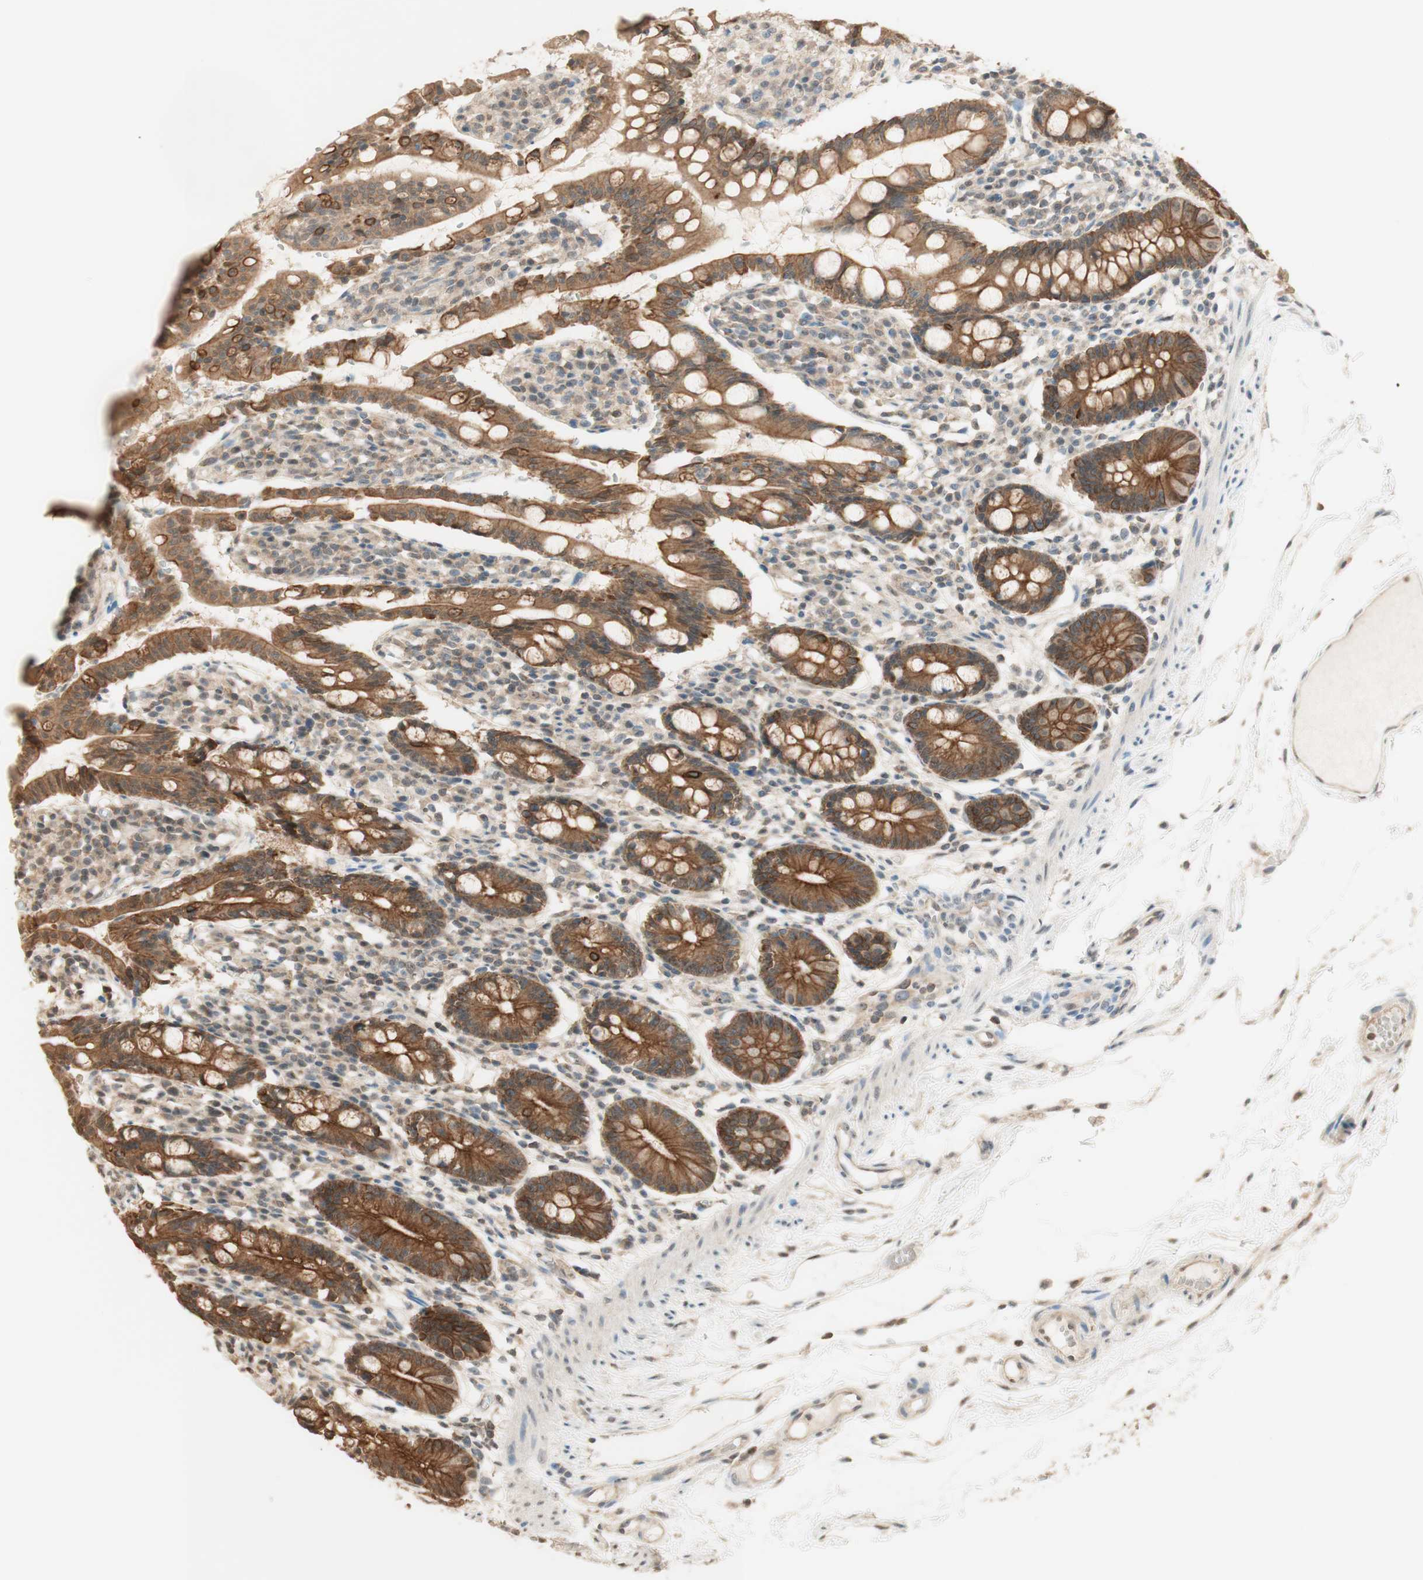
{"staining": {"intensity": "moderate", "quantity": ">75%", "location": "cytoplasmic/membranous"}, "tissue": "small intestine", "cell_type": "Glandular cells", "image_type": "normal", "snomed": [{"axis": "morphology", "description": "Normal tissue, NOS"}, {"axis": "morphology", "description": "Cystadenocarcinoma, serous, Metastatic site"}, {"axis": "topography", "description": "Small intestine"}], "caption": "Immunohistochemical staining of benign small intestine reveals medium levels of moderate cytoplasmic/membranous positivity in approximately >75% of glandular cells.", "gene": "SPINT2", "patient": {"sex": "female", "age": 61}}